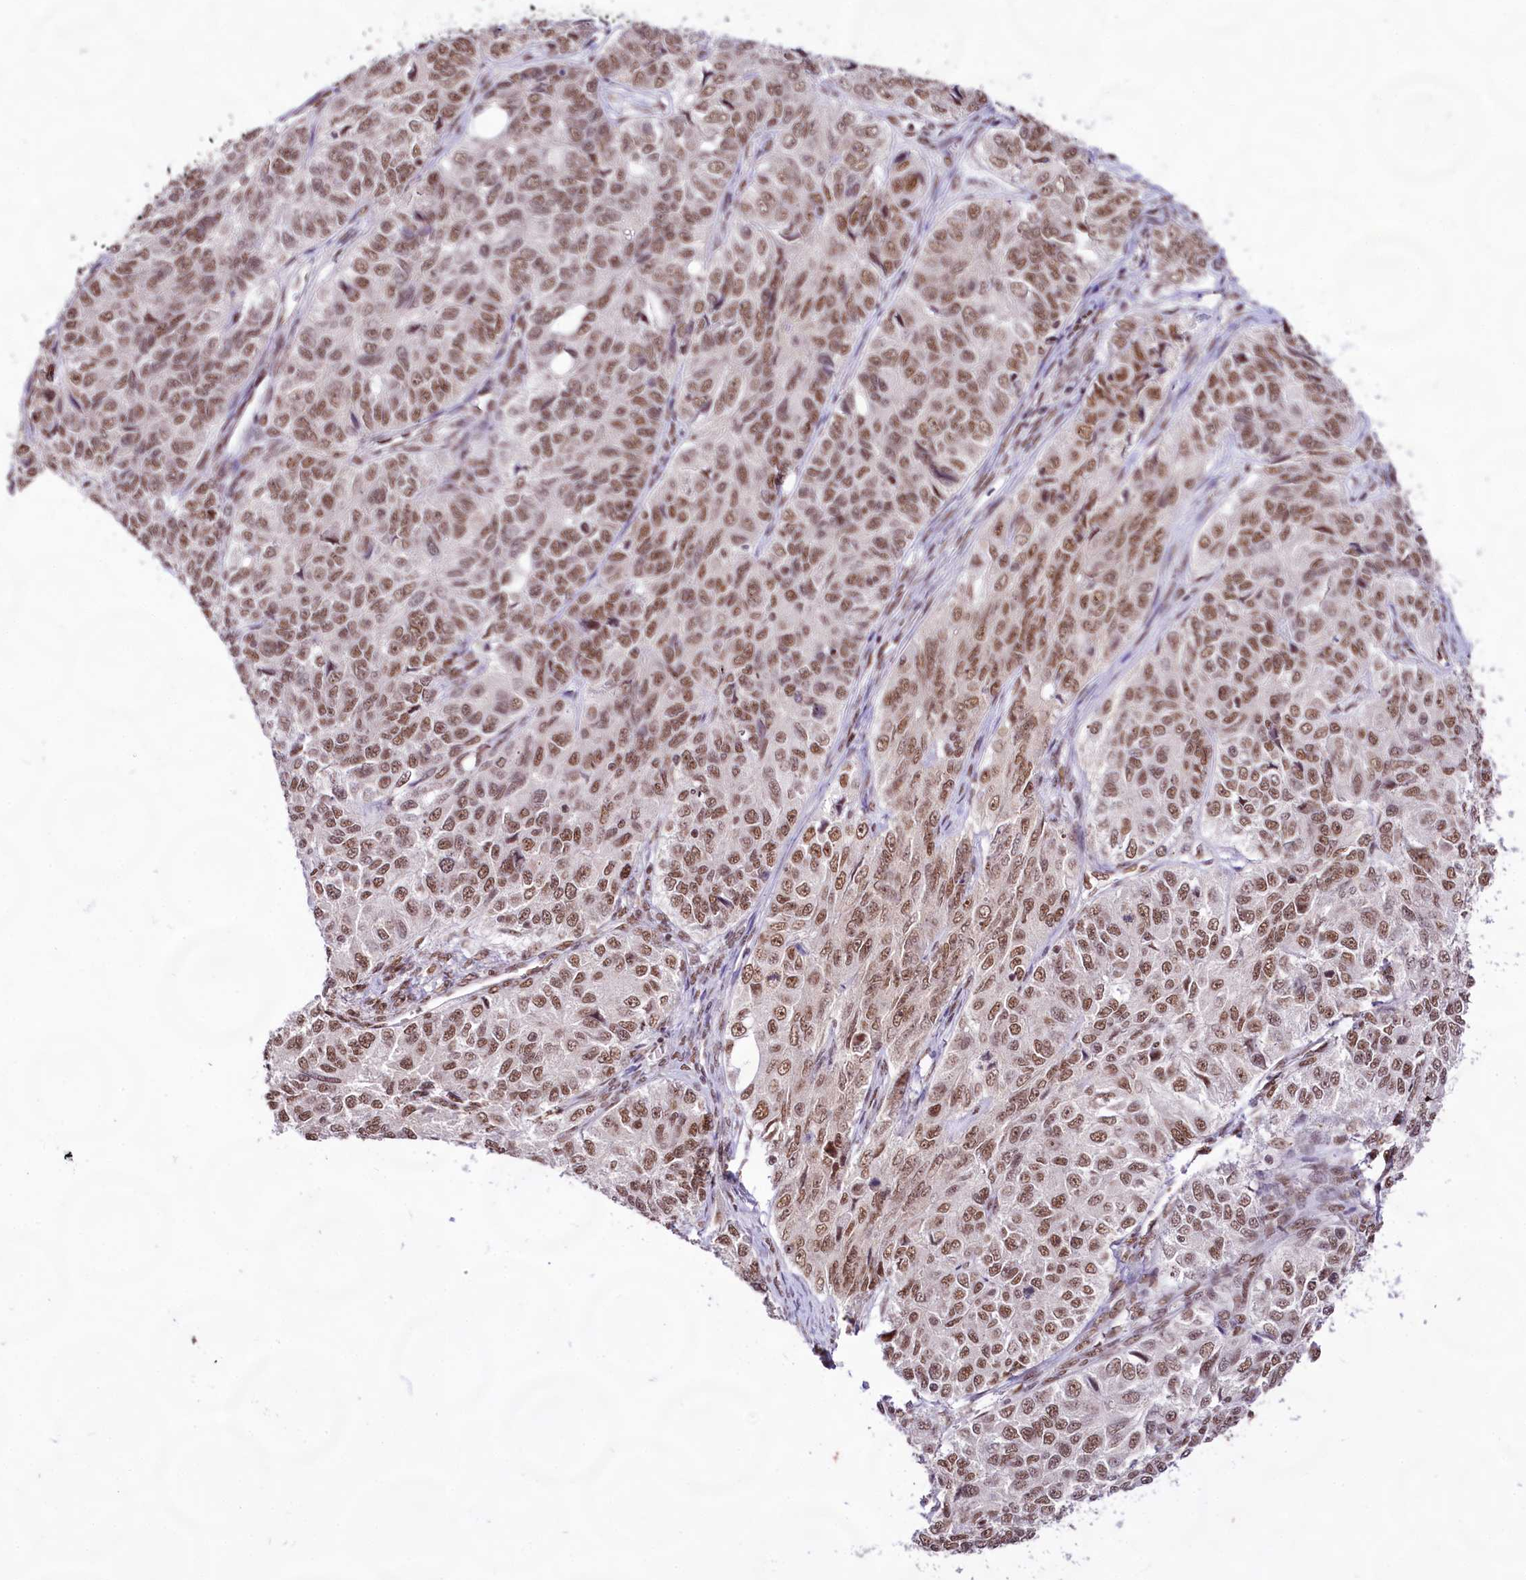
{"staining": {"intensity": "moderate", "quantity": ">75%", "location": "nuclear"}, "tissue": "ovarian cancer", "cell_type": "Tumor cells", "image_type": "cancer", "snomed": [{"axis": "morphology", "description": "Carcinoma, endometroid"}, {"axis": "topography", "description": "Ovary"}], "caption": "This is a micrograph of immunohistochemistry staining of ovarian cancer (endometroid carcinoma), which shows moderate positivity in the nuclear of tumor cells.", "gene": "HIRA", "patient": {"sex": "female", "age": 51}}